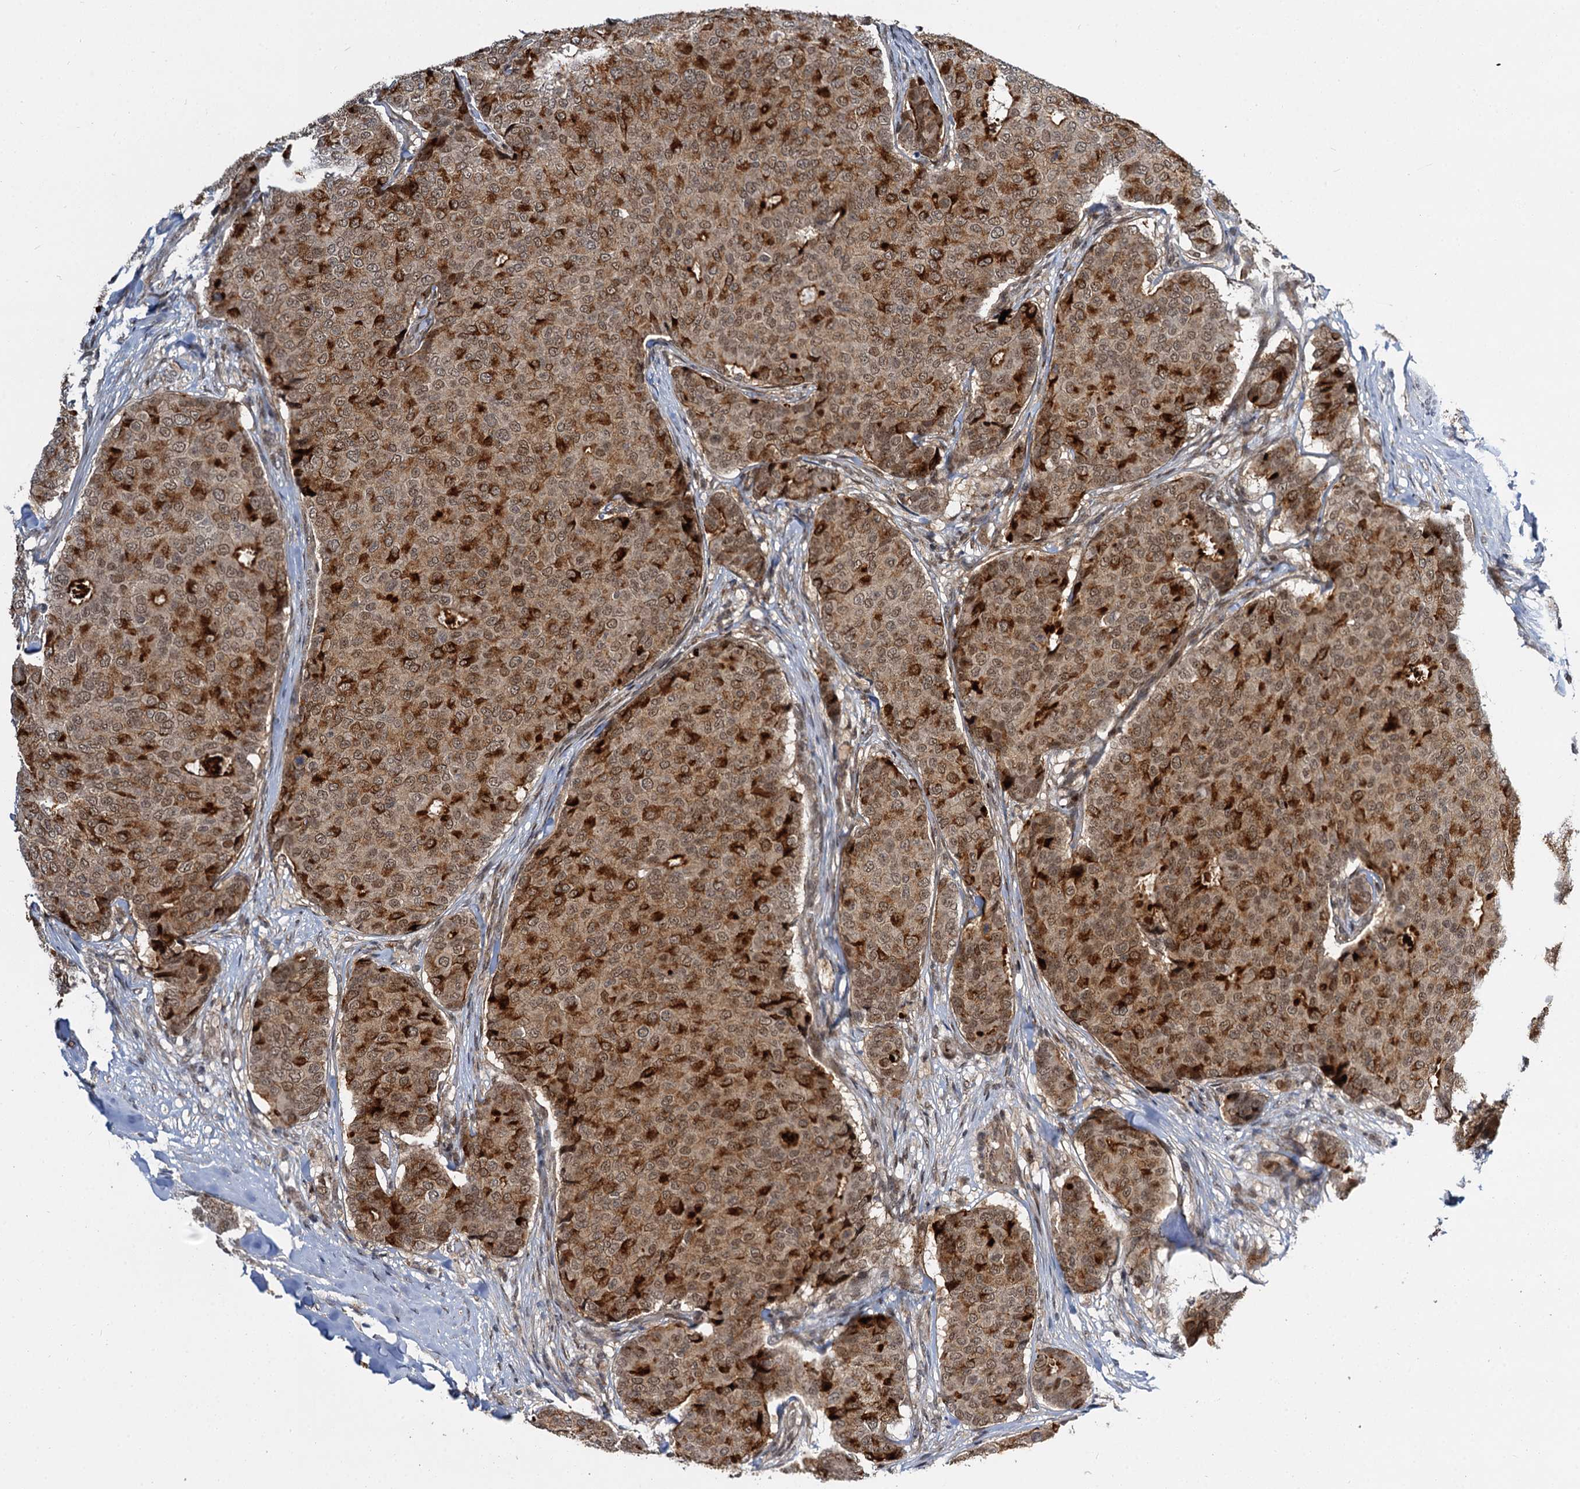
{"staining": {"intensity": "moderate", "quantity": ">75%", "location": "cytoplasmic/membranous,nuclear"}, "tissue": "breast cancer", "cell_type": "Tumor cells", "image_type": "cancer", "snomed": [{"axis": "morphology", "description": "Duct carcinoma"}, {"axis": "topography", "description": "Breast"}], "caption": "A histopathology image of human breast cancer (intraductal carcinoma) stained for a protein exhibits moderate cytoplasmic/membranous and nuclear brown staining in tumor cells.", "gene": "MBD6", "patient": {"sex": "female", "age": 75}}